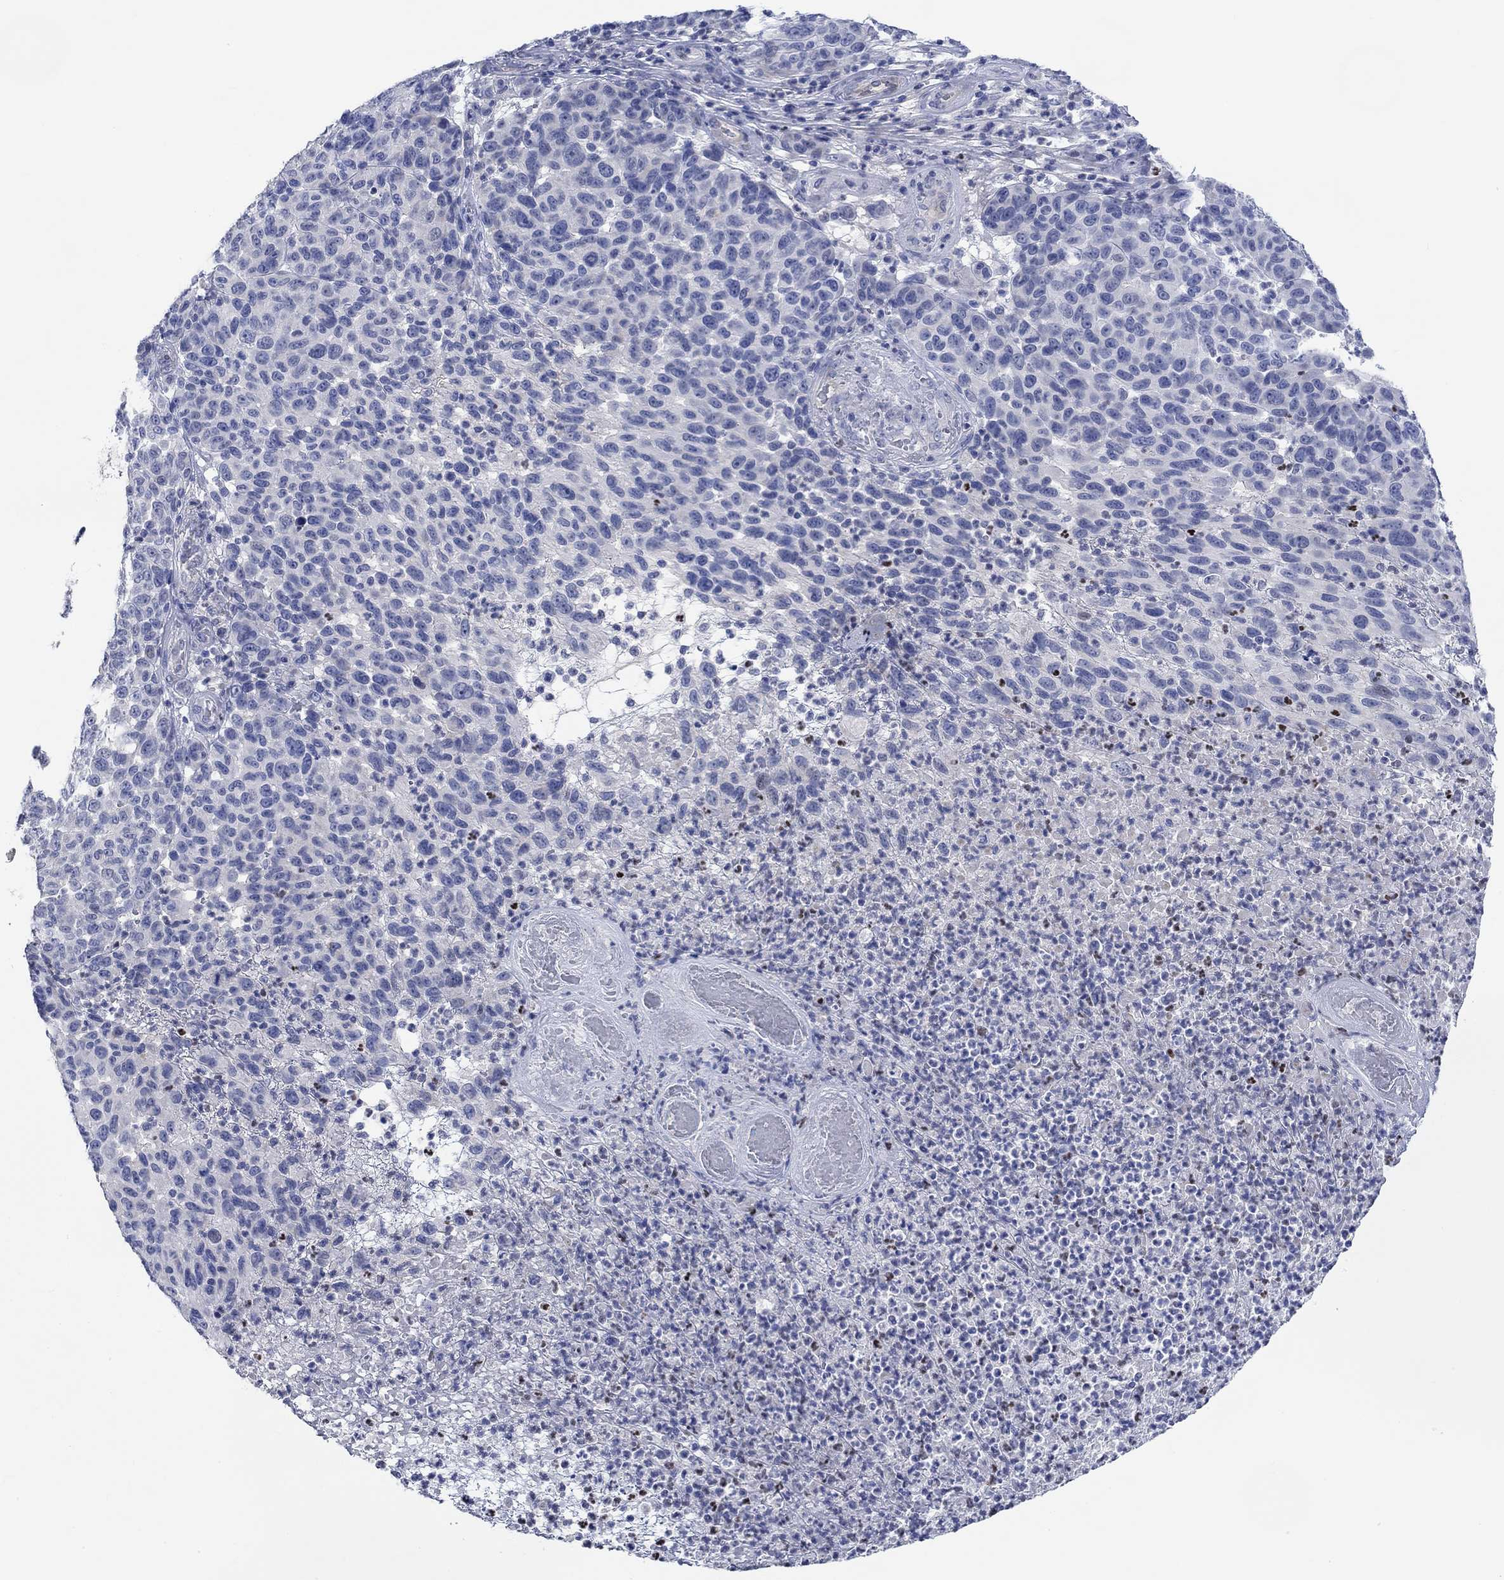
{"staining": {"intensity": "negative", "quantity": "none", "location": "none"}, "tissue": "melanoma", "cell_type": "Tumor cells", "image_type": "cancer", "snomed": [{"axis": "morphology", "description": "Malignant melanoma, NOS"}, {"axis": "topography", "description": "Skin"}], "caption": "IHC photomicrograph of malignant melanoma stained for a protein (brown), which exhibits no positivity in tumor cells. Brightfield microscopy of immunohistochemistry (IHC) stained with DAB (3,3'-diaminobenzidine) (brown) and hematoxylin (blue), captured at high magnification.", "gene": "DLK1", "patient": {"sex": "male", "age": 59}}